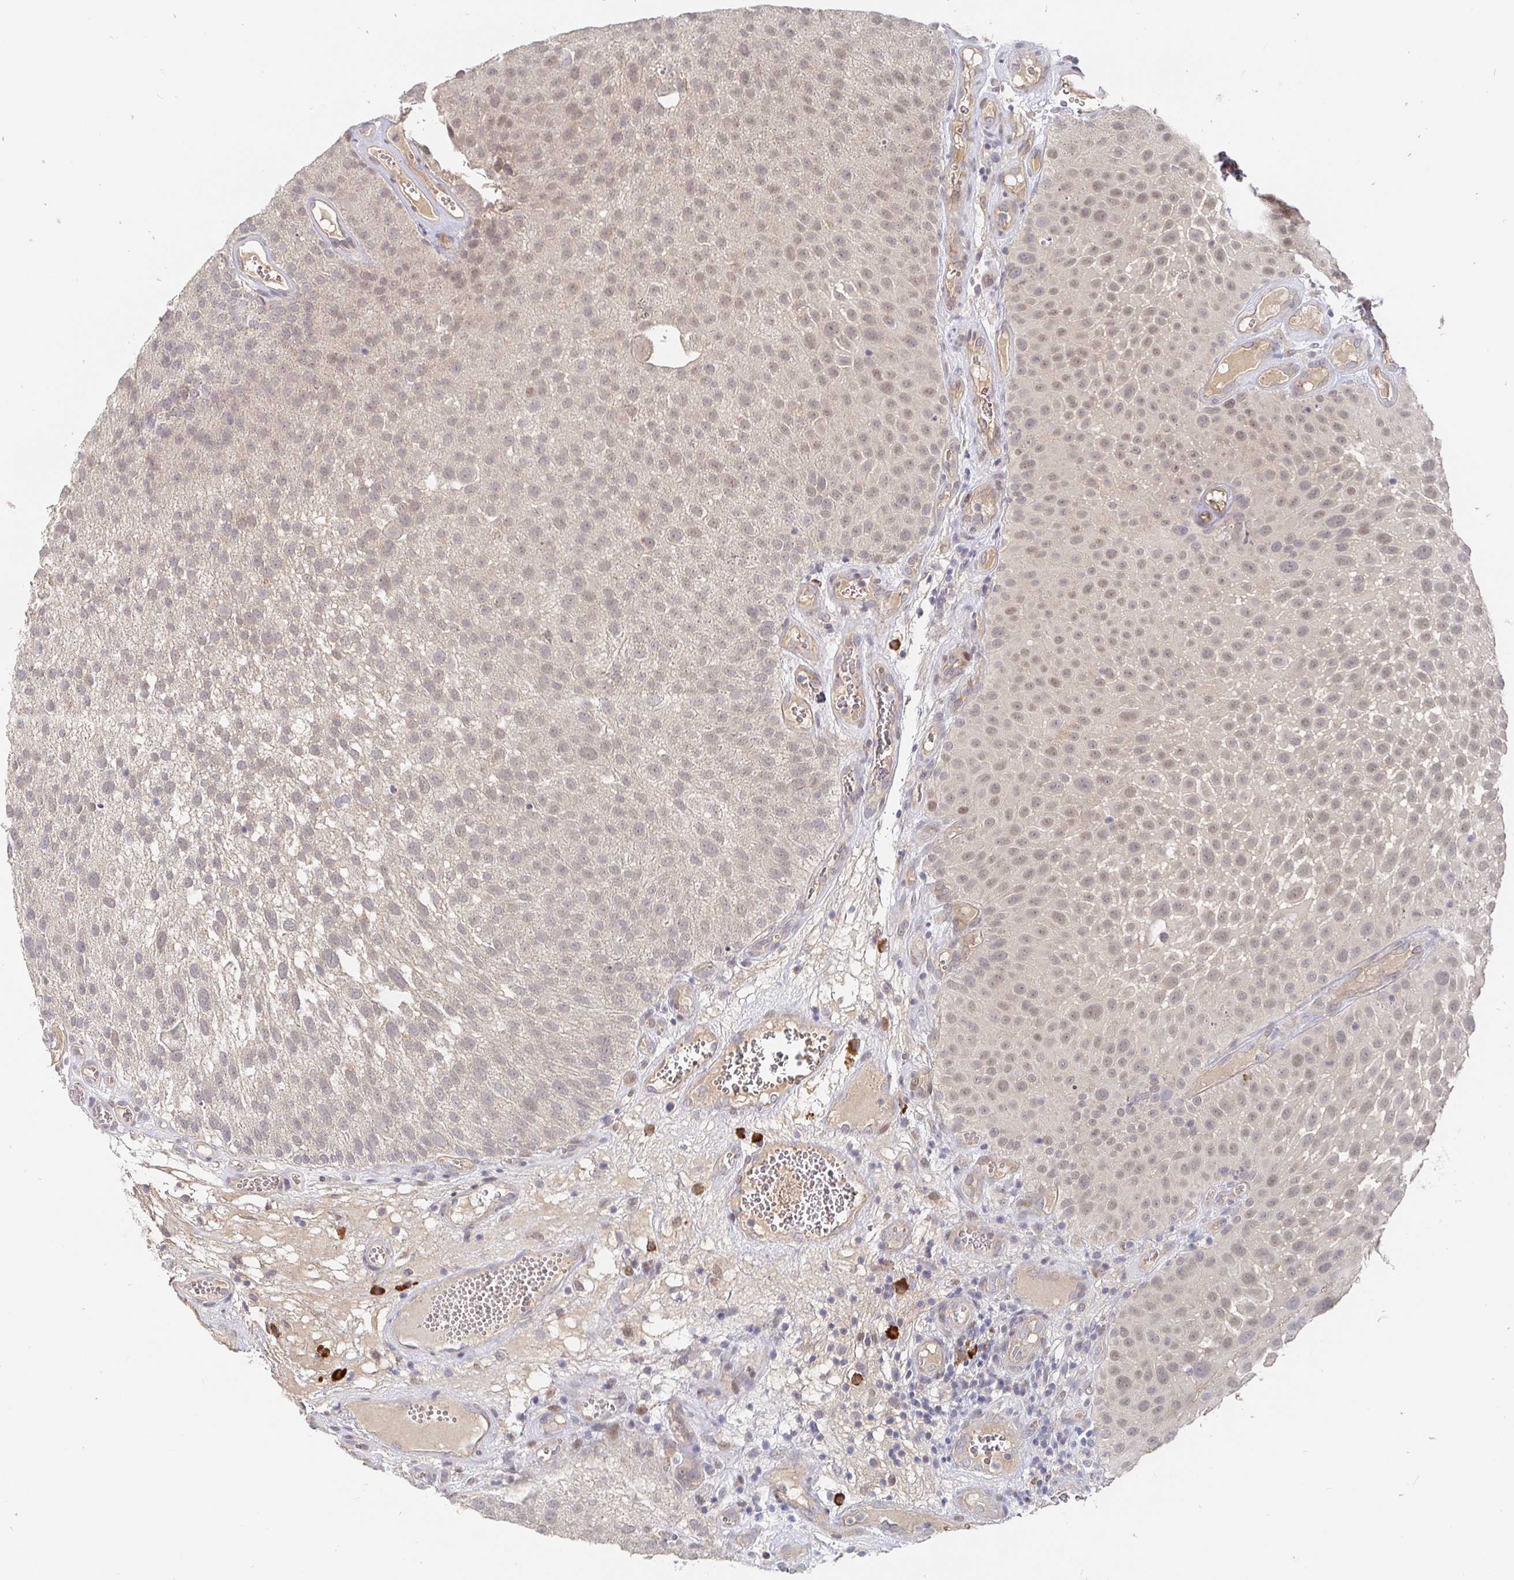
{"staining": {"intensity": "weak", "quantity": "25%-75%", "location": "nuclear"}, "tissue": "urothelial cancer", "cell_type": "Tumor cells", "image_type": "cancer", "snomed": [{"axis": "morphology", "description": "Urothelial carcinoma, Low grade"}, {"axis": "topography", "description": "Urinary bladder"}], "caption": "Immunohistochemical staining of urothelial carcinoma (low-grade) exhibits weak nuclear protein positivity in approximately 25%-75% of tumor cells.", "gene": "MEIS1", "patient": {"sex": "male", "age": 72}}